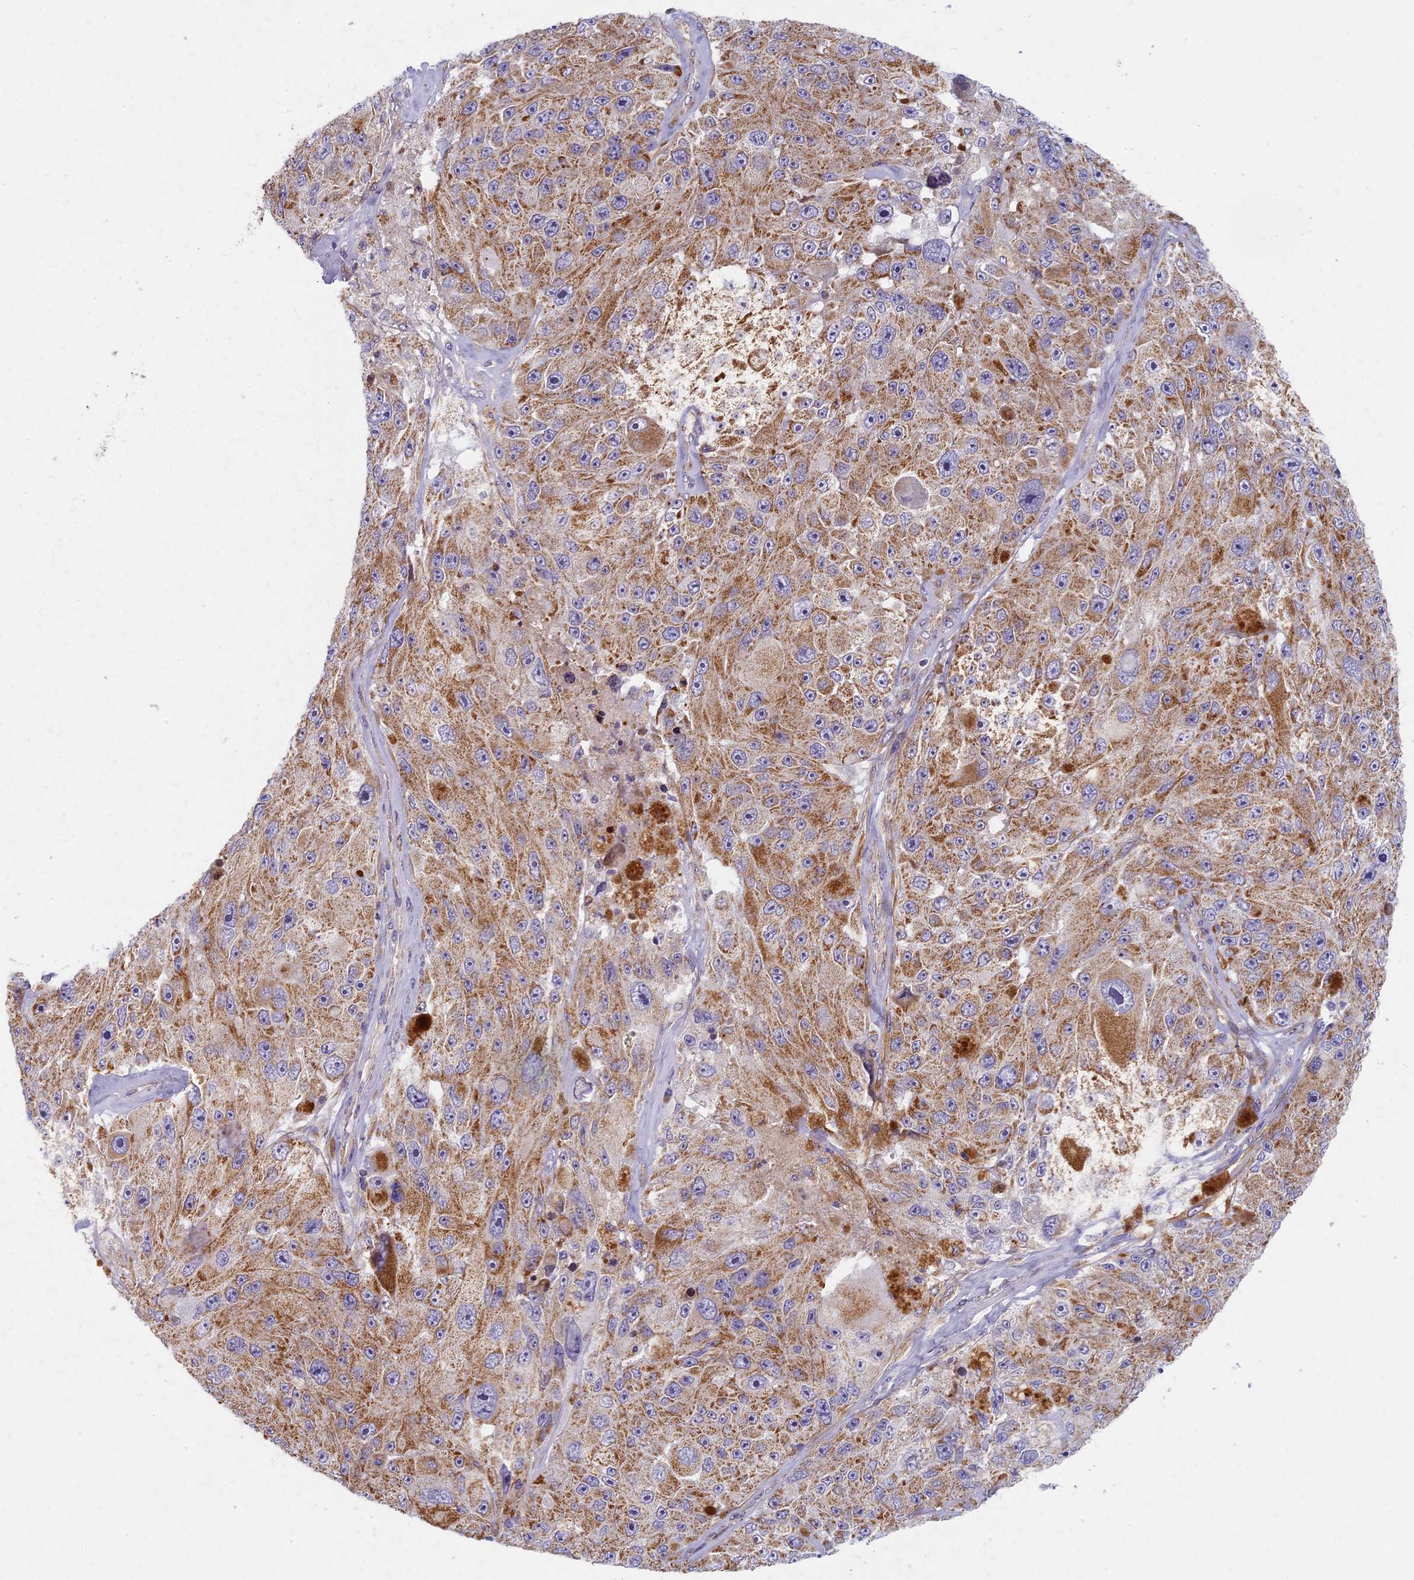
{"staining": {"intensity": "moderate", "quantity": ">75%", "location": "cytoplasmic/membranous"}, "tissue": "melanoma", "cell_type": "Tumor cells", "image_type": "cancer", "snomed": [{"axis": "morphology", "description": "Malignant melanoma, Metastatic site"}, {"axis": "topography", "description": "Lymph node"}], "caption": "Malignant melanoma (metastatic site) stained with a protein marker displays moderate staining in tumor cells.", "gene": "MRPS25", "patient": {"sex": "male", "age": 62}}